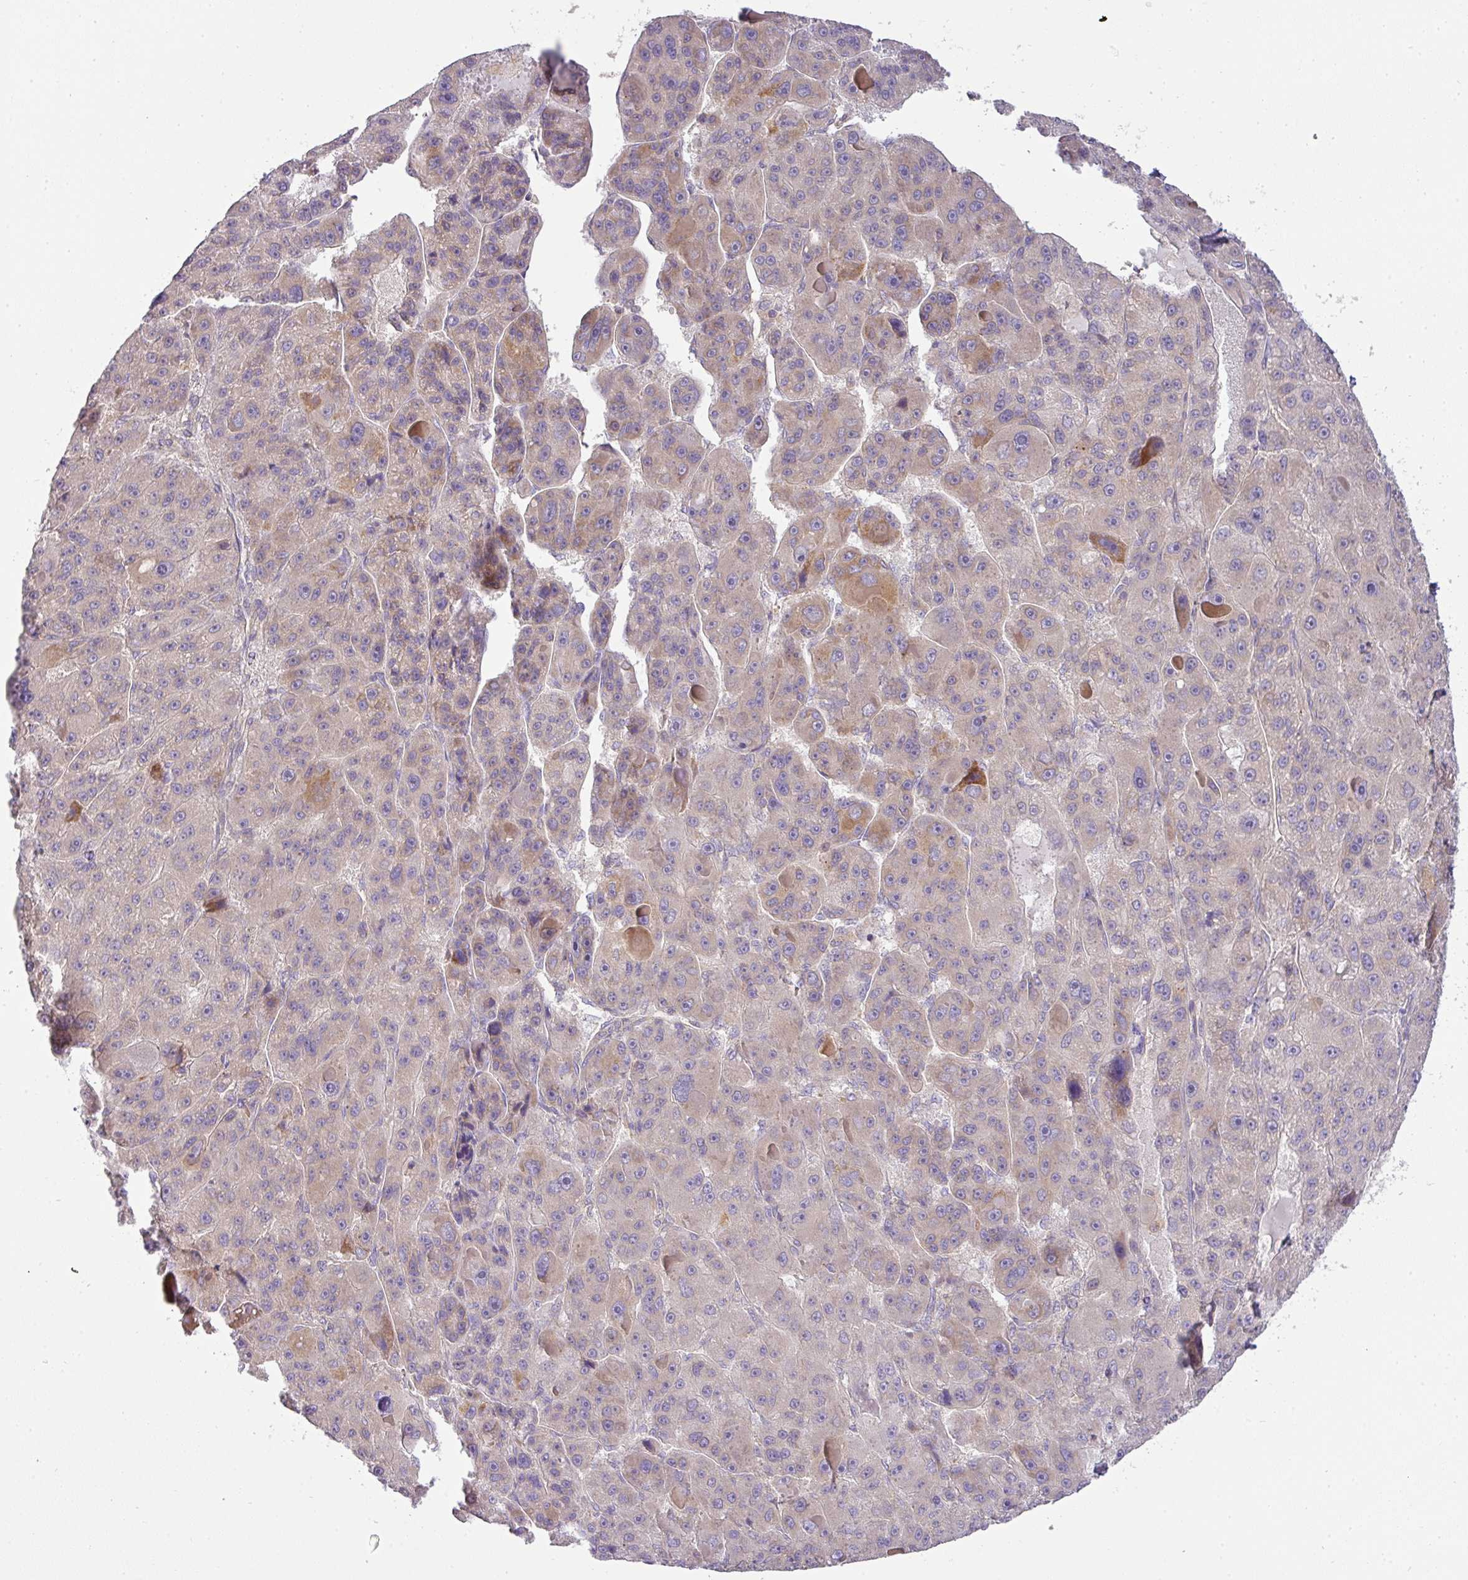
{"staining": {"intensity": "moderate", "quantity": "<25%", "location": "cytoplasmic/membranous"}, "tissue": "liver cancer", "cell_type": "Tumor cells", "image_type": "cancer", "snomed": [{"axis": "morphology", "description": "Carcinoma, Hepatocellular, NOS"}, {"axis": "topography", "description": "Liver"}], "caption": "Liver cancer stained for a protein (brown) shows moderate cytoplasmic/membranous positive expression in approximately <25% of tumor cells.", "gene": "ZNF211", "patient": {"sex": "male", "age": 76}}